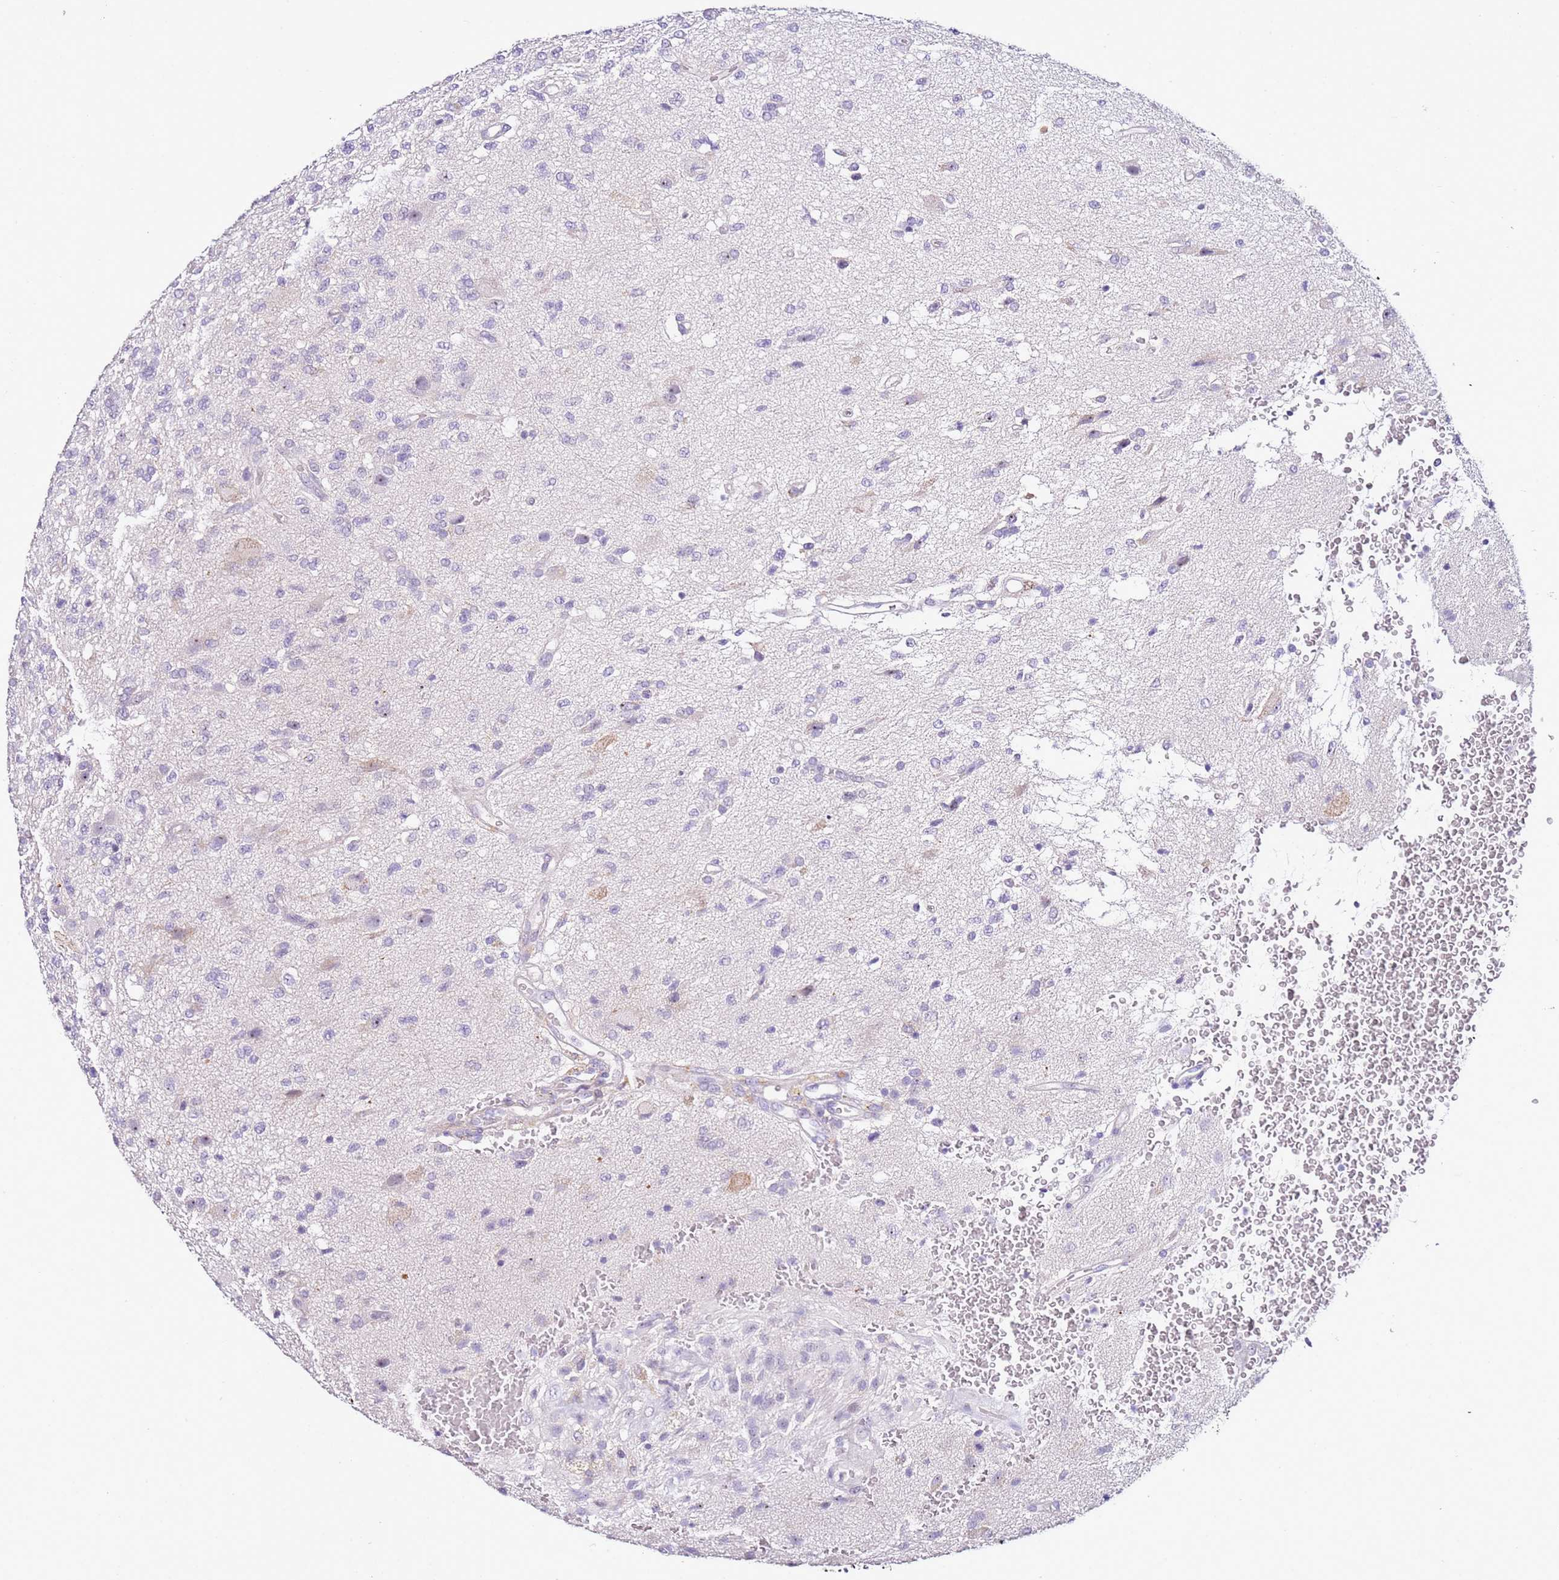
{"staining": {"intensity": "negative", "quantity": "none", "location": "none"}, "tissue": "glioma", "cell_type": "Tumor cells", "image_type": "cancer", "snomed": [{"axis": "morphology", "description": "Glioma, malignant, High grade"}, {"axis": "topography", "description": "Brain"}], "caption": "A photomicrograph of glioma stained for a protein reveals no brown staining in tumor cells. Brightfield microscopy of IHC stained with DAB (3,3'-diaminobenzidine) (brown) and hematoxylin (blue), captured at high magnification.", "gene": "HGD", "patient": {"sex": "male", "age": 56}}